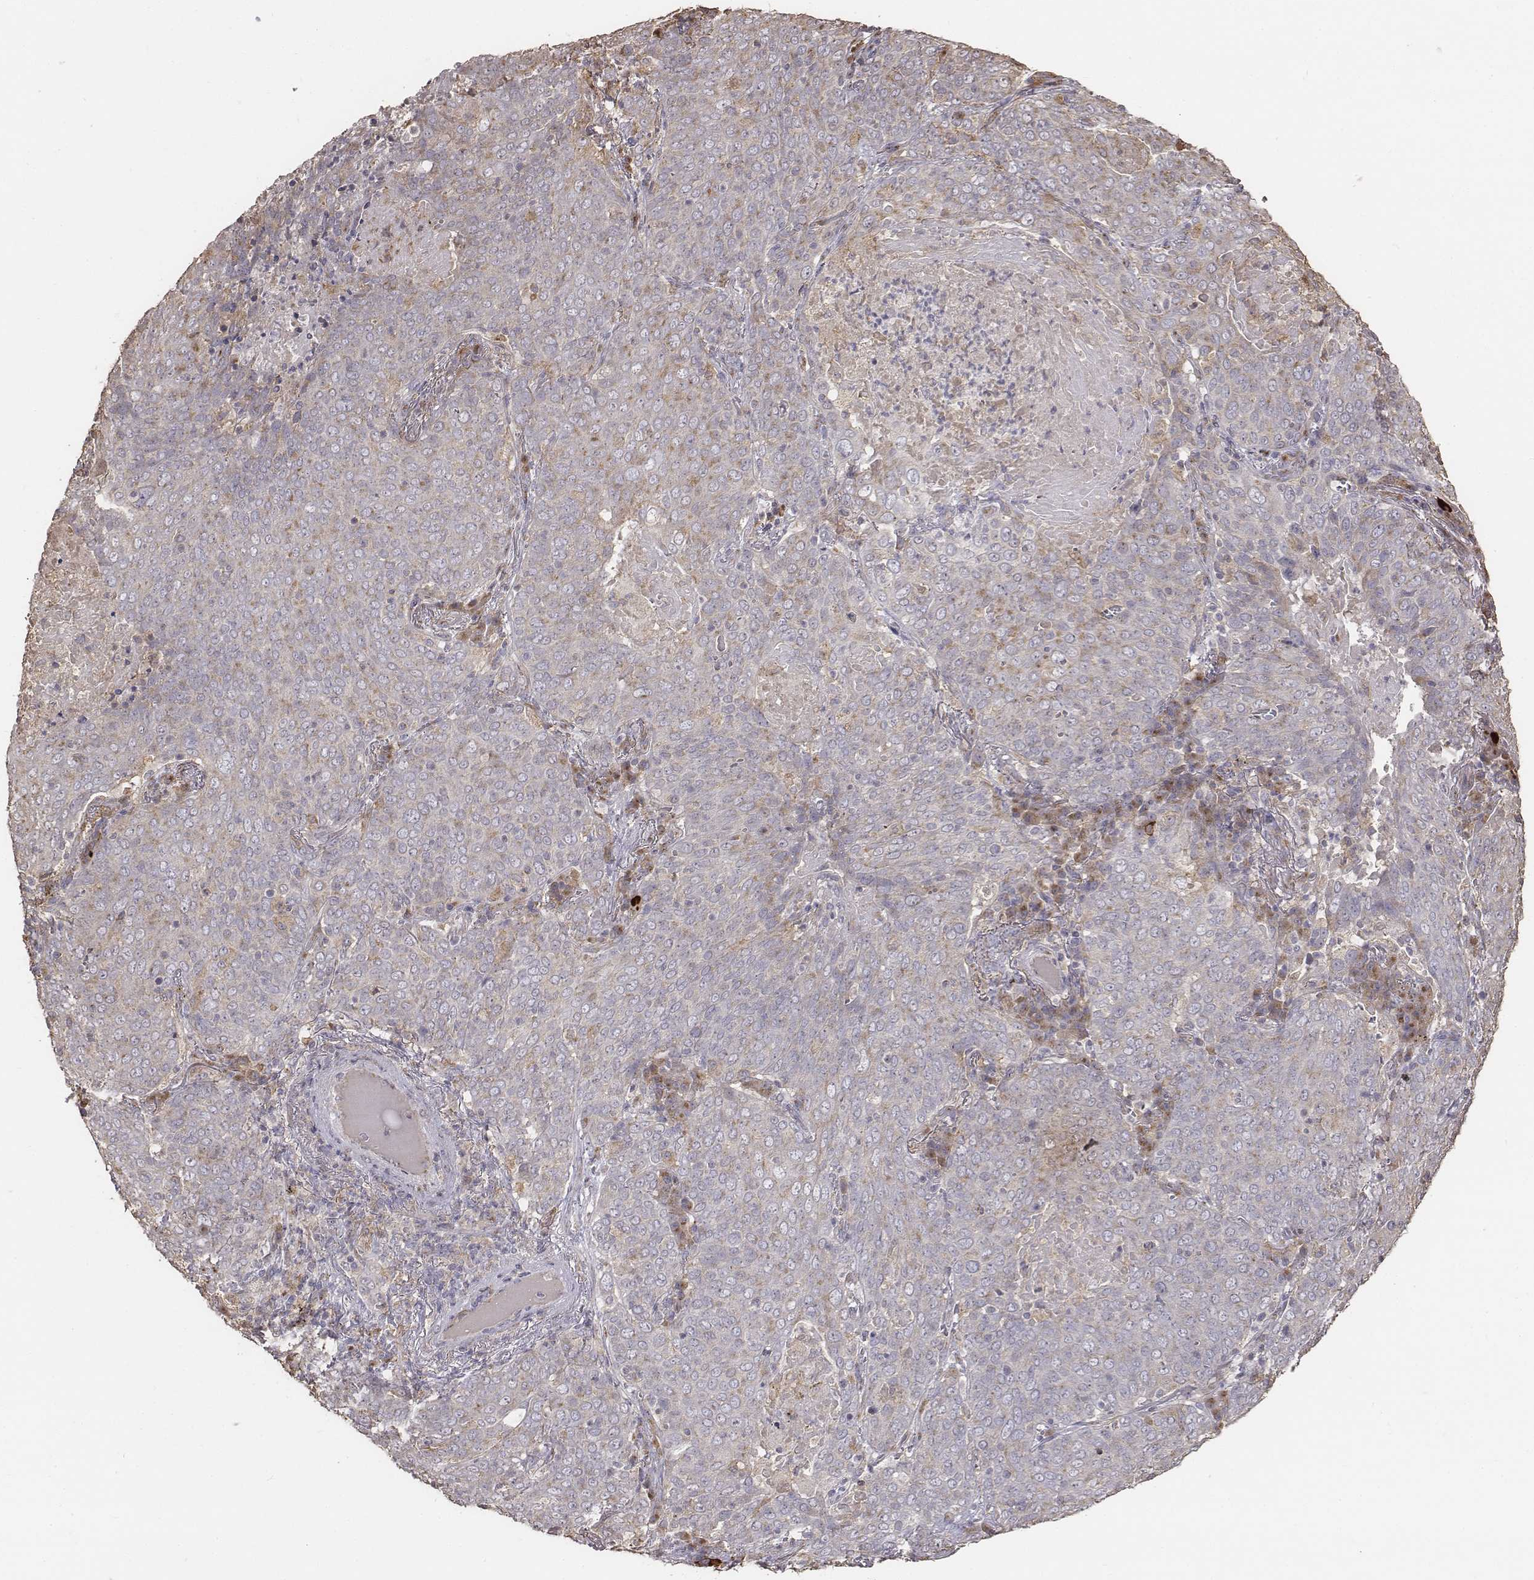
{"staining": {"intensity": "weak", "quantity": ">75%", "location": "cytoplasmic/membranous"}, "tissue": "lung cancer", "cell_type": "Tumor cells", "image_type": "cancer", "snomed": [{"axis": "morphology", "description": "Squamous cell carcinoma, NOS"}, {"axis": "topography", "description": "Lung"}], "caption": "A photomicrograph of lung cancer stained for a protein reveals weak cytoplasmic/membranous brown staining in tumor cells. (DAB IHC, brown staining for protein, blue staining for nuclei).", "gene": "AP1B1", "patient": {"sex": "male", "age": 82}}